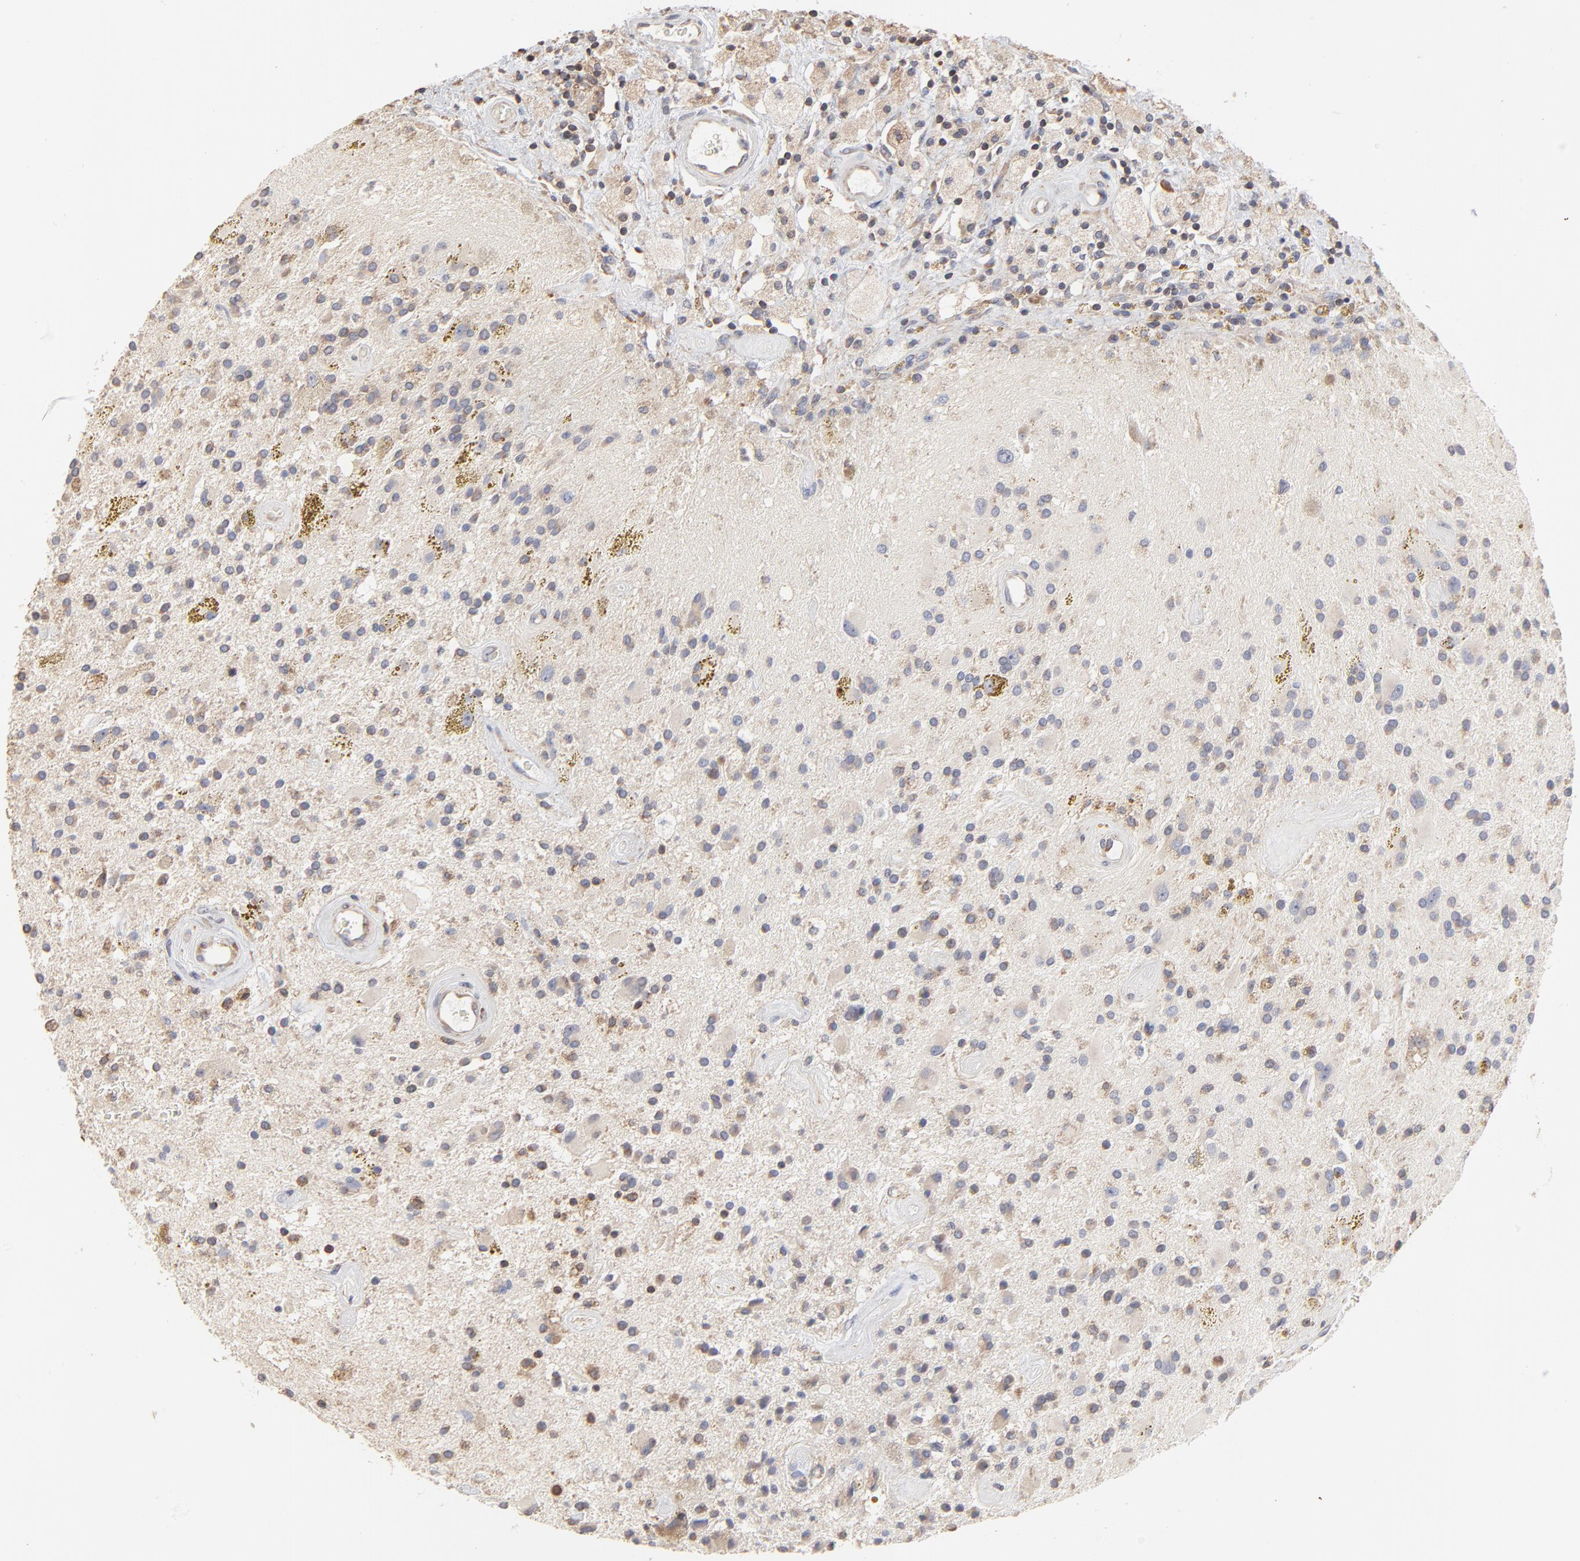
{"staining": {"intensity": "weak", "quantity": ">75%", "location": "cytoplasmic/membranous"}, "tissue": "glioma", "cell_type": "Tumor cells", "image_type": "cancer", "snomed": [{"axis": "morphology", "description": "Glioma, malignant, Low grade"}, {"axis": "topography", "description": "Brain"}], "caption": "A histopathology image of human glioma stained for a protein exhibits weak cytoplasmic/membranous brown staining in tumor cells. (IHC, brightfield microscopy, high magnification).", "gene": "RNF213", "patient": {"sex": "male", "age": 58}}